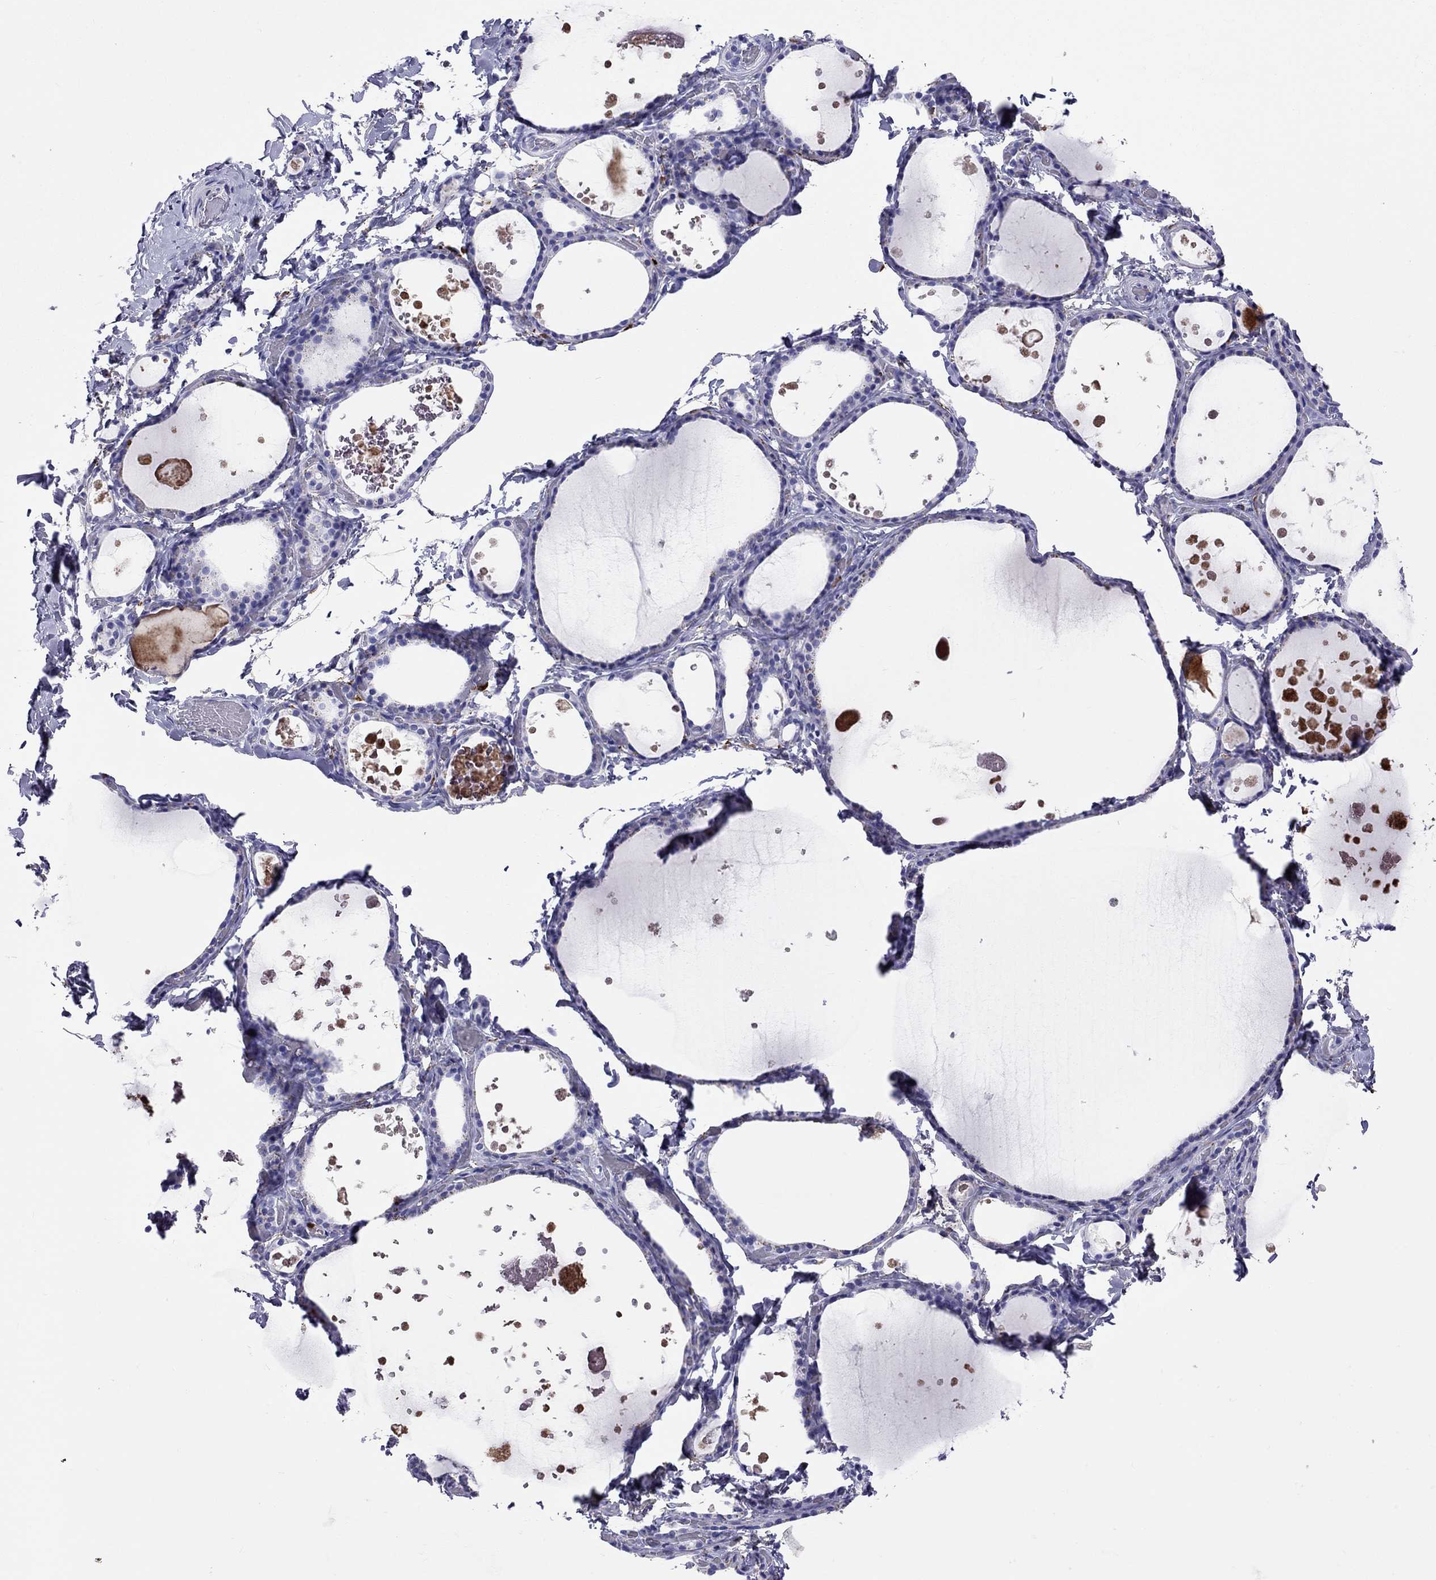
{"staining": {"intensity": "negative", "quantity": "none", "location": "none"}, "tissue": "thyroid gland", "cell_type": "Glandular cells", "image_type": "normal", "snomed": [{"axis": "morphology", "description": "Normal tissue, NOS"}, {"axis": "topography", "description": "Thyroid gland"}], "caption": "The IHC histopathology image has no significant positivity in glandular cells of thyroid gland. (Immunohistochemistry (ihc), brightfield microscopy, high magnification).", "gene": "SERPINA3", "patient": {"sex": "female", "age": 56}}